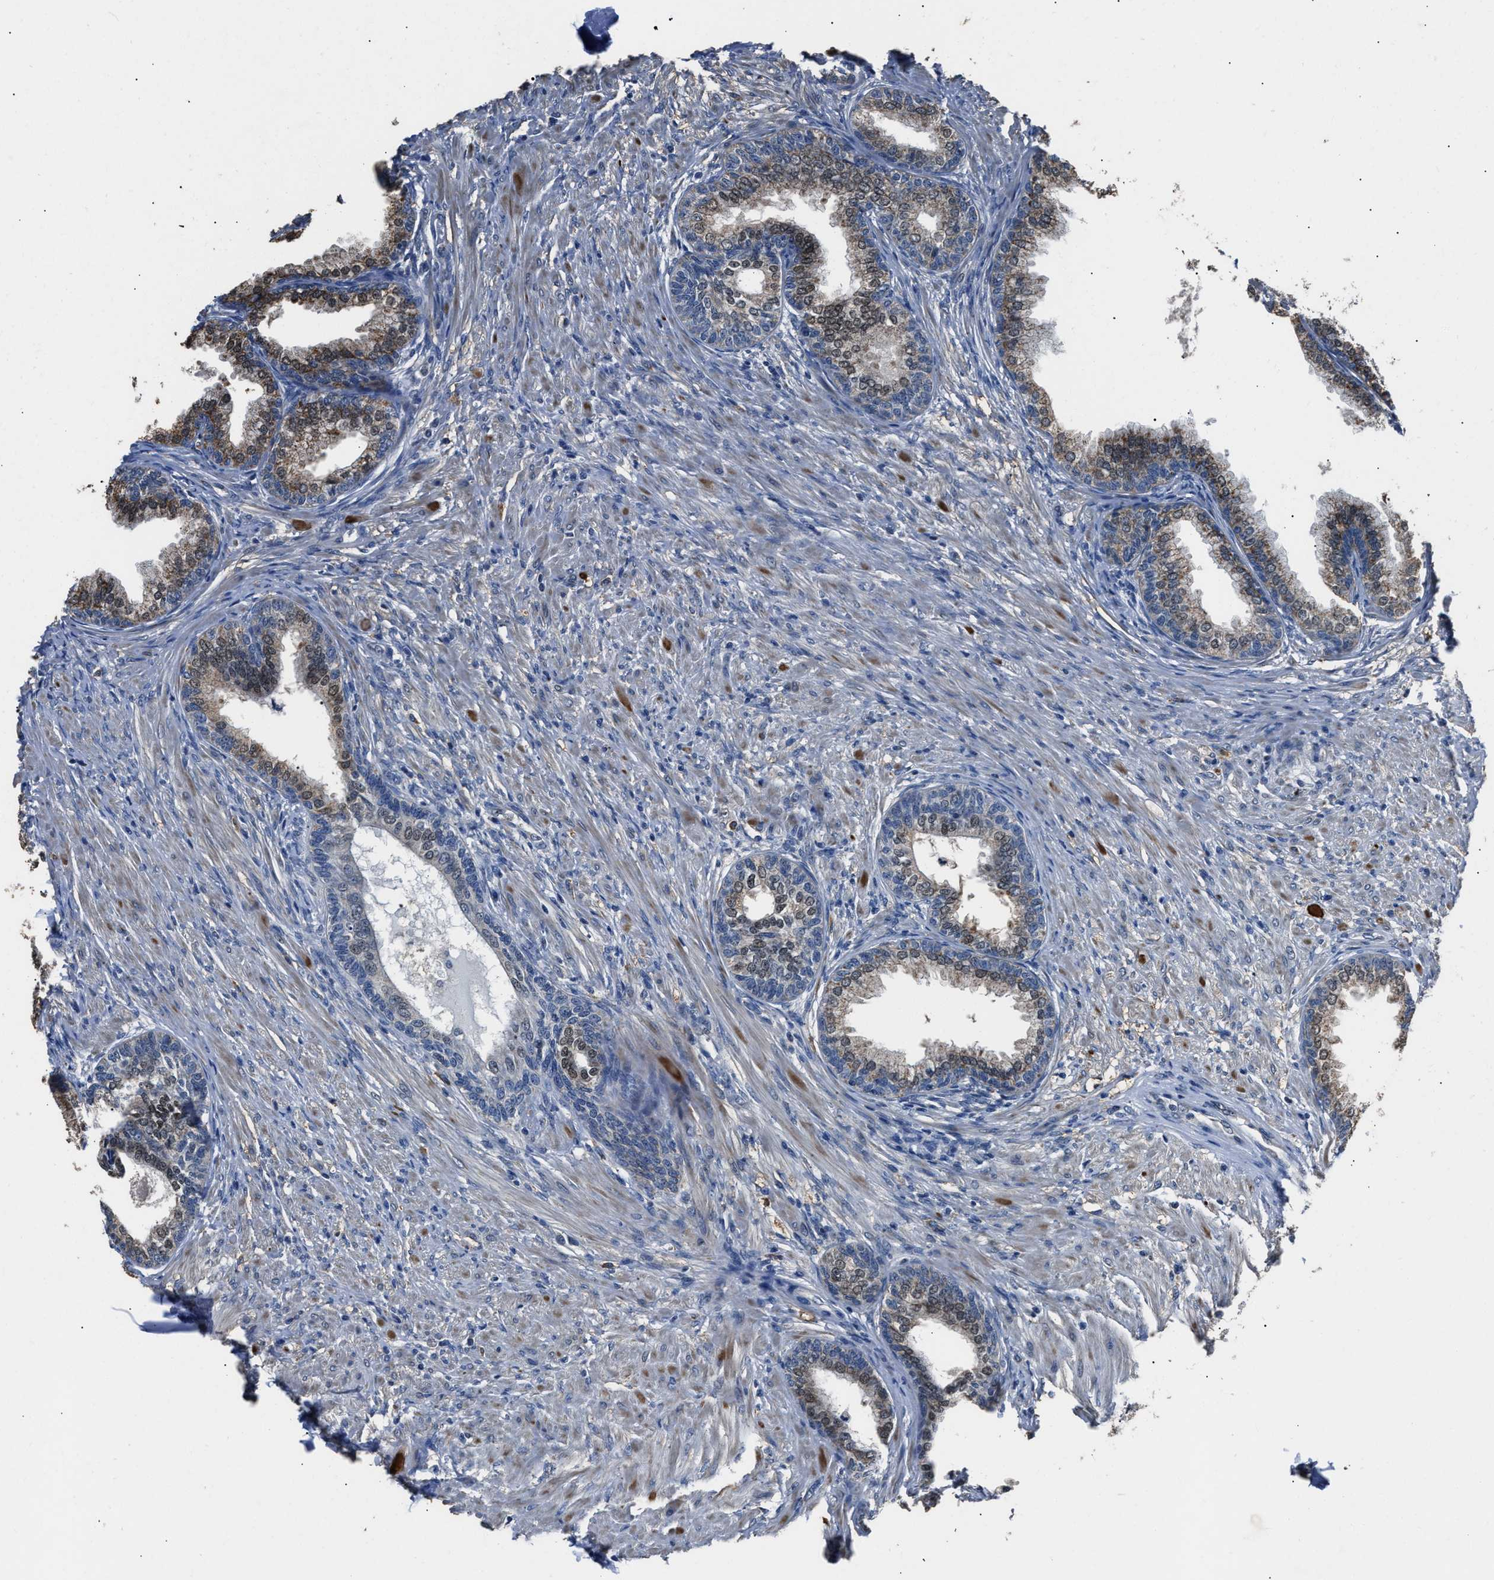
{"staining": {"intensity": "strong", "quantity": "25%-75%", "location": "nuclear"}, "tissue": "prostate", "cell_type": "Glandular cells", "image_type": "normal", "snomed": [{"axis": "morphology", "description": "Normal tissue, NOS"}, {"axis": "topography", "description": "Prostate"}], "caption": "Immunohistochemical staining of normal prostate demonstrates 25%-75% levels of strong nuclear protein staining in approximately 25%-75% of glandular cells. (DAB IHC, brown staining for protein, blue staining for nuclei).", "gene": "NSUN5", "patient": {"sex": "male", "age": 76}}